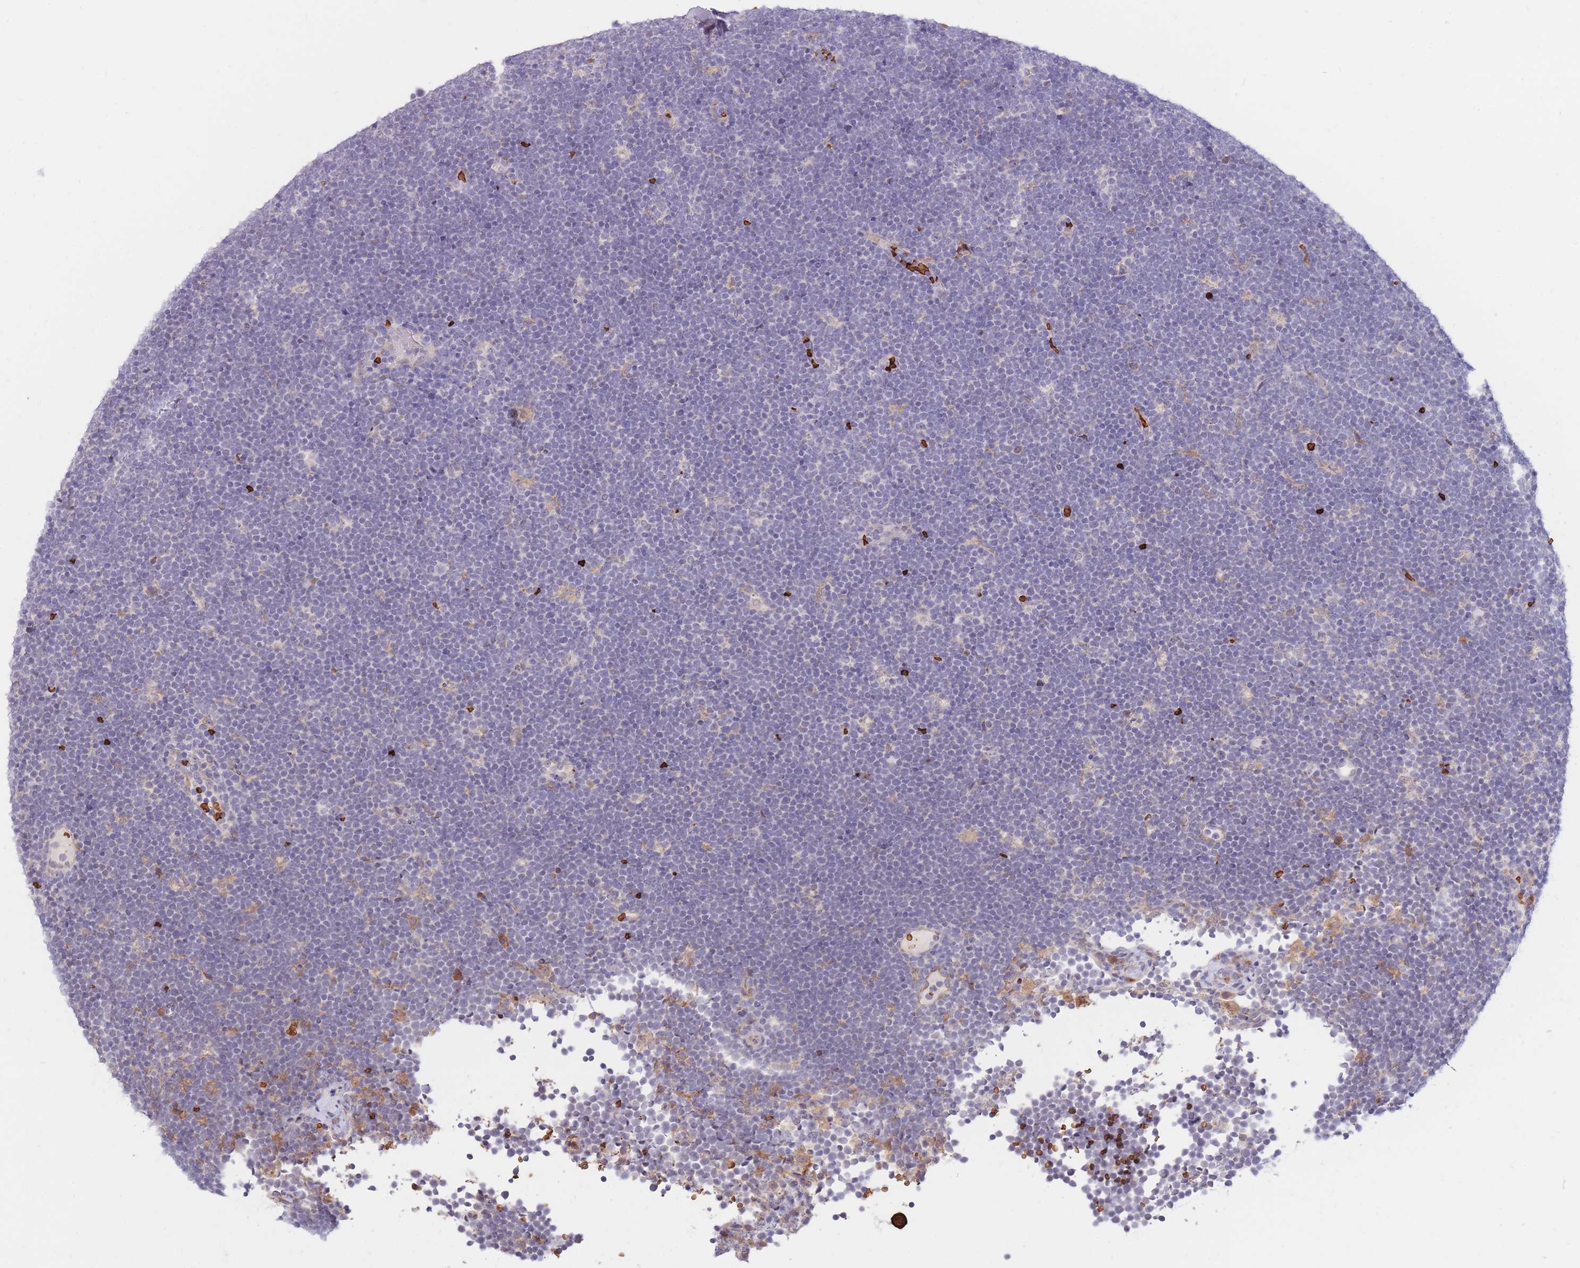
{"staining": {"intensity": "negative", "quantity": "none", "location": "none"}, "tissue": "lymphoma", "cell_type": "Tumor cells", "image_type": "cancer", "snomed": [{"axis": "morphology", "description": "Malignant lymphoma, non-Hodgkin's type, High grade"}, {"axis": "topography", "description": "Lymph node"}], "caption": "Lymphoma was stained to show a protein in brown. There is no significant expression in tumor cells.", "gene": "ATP10D", "patient": {"sex": "male", "age": 13}}